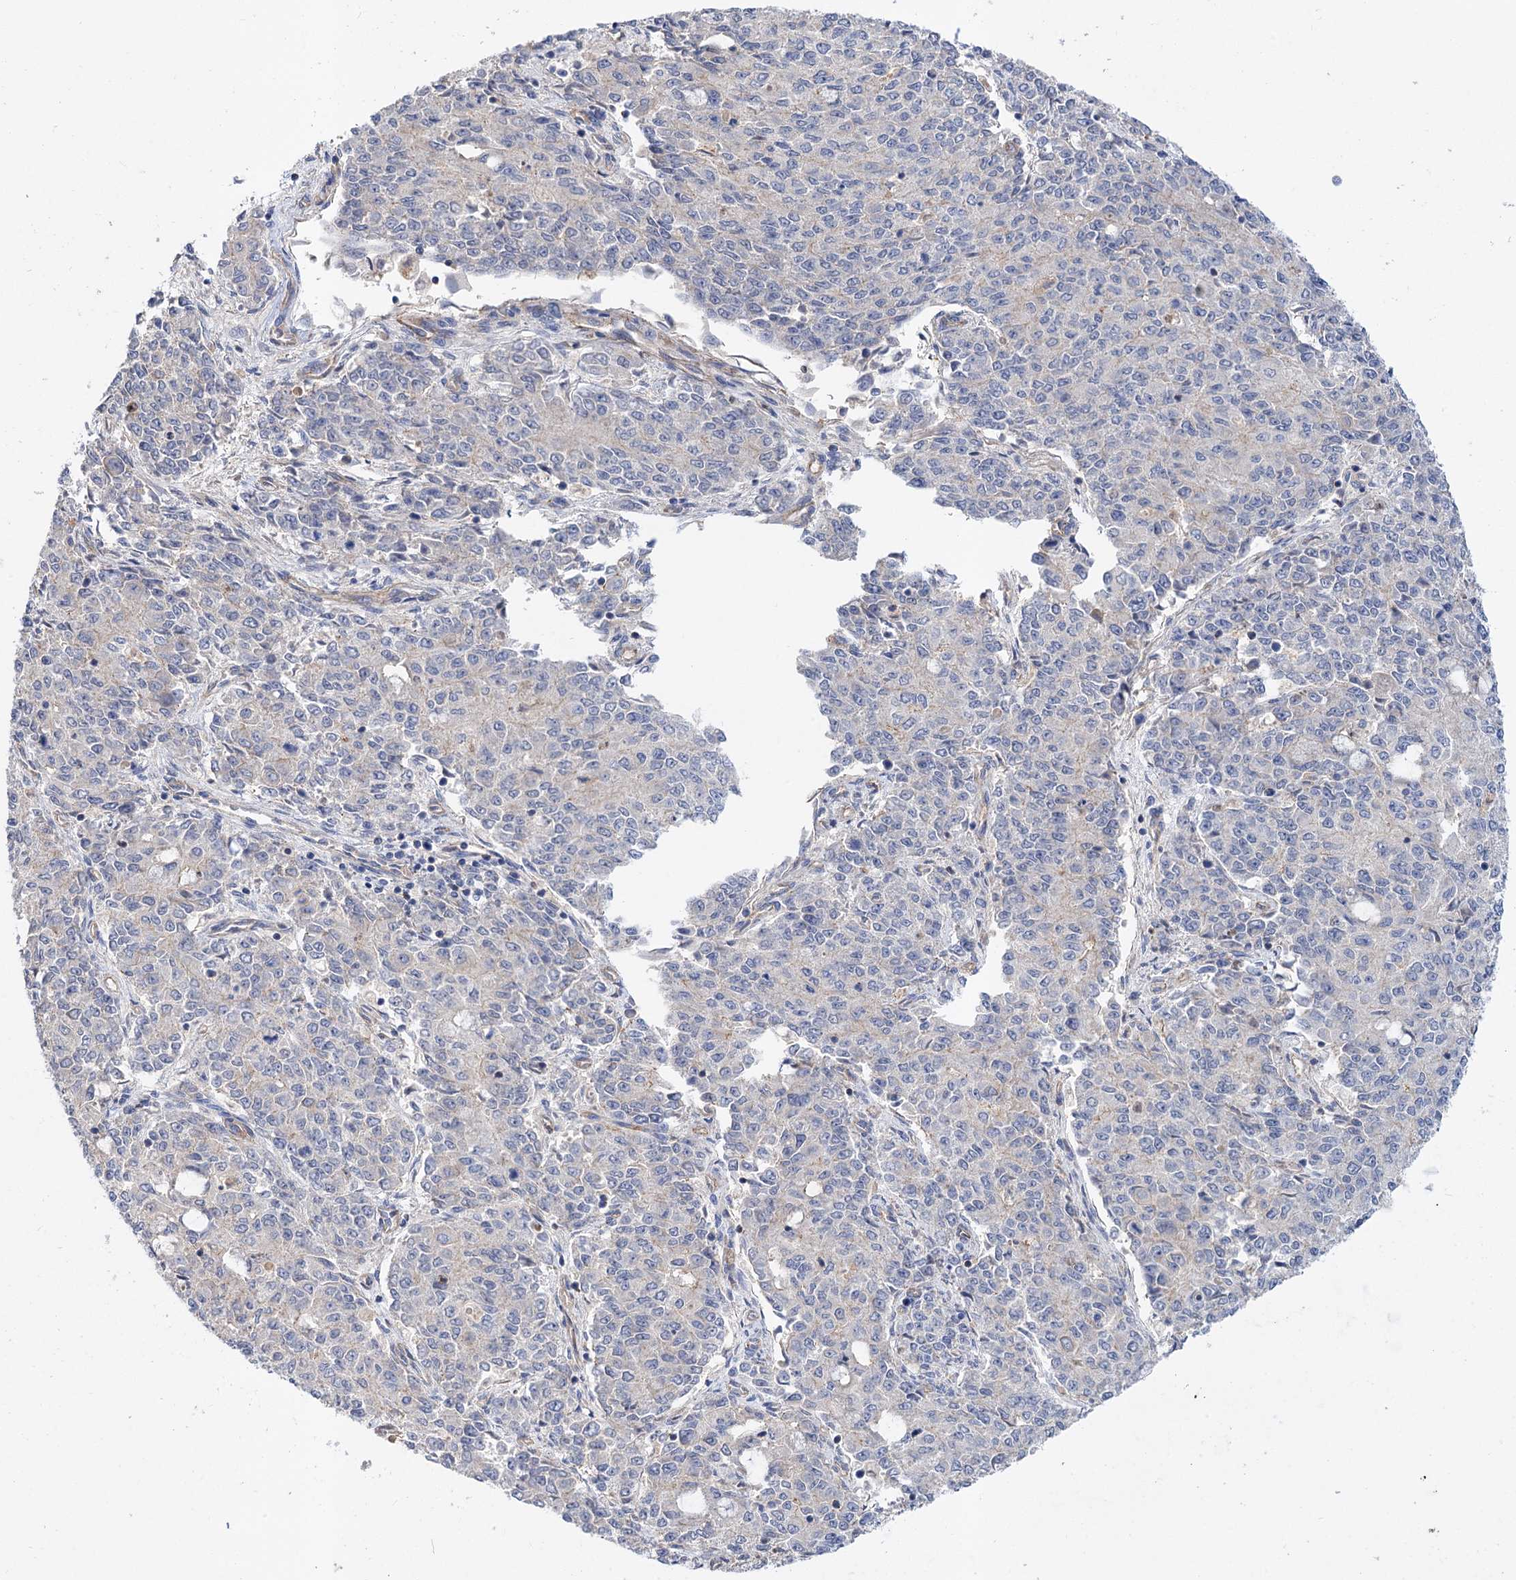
{"staining": {"intensity": "negative", "quantity": "none", "location": "none"}, "tissue": "endometrial cancer", "cell_type": "Tumor cells", "image_type": "cancer", "snomed": [{"axis": "morphology", "description": "Adenocarcinoma, NOS"}, {"axis": "topography", "description": "Endometrium"}], "caption": "The photomicrograph exhibits no staining of tumor cells in adenocarcinoma (endometrial).", "gene": "NUDCD2", "patient": {"sex": "female", "age": 50}}